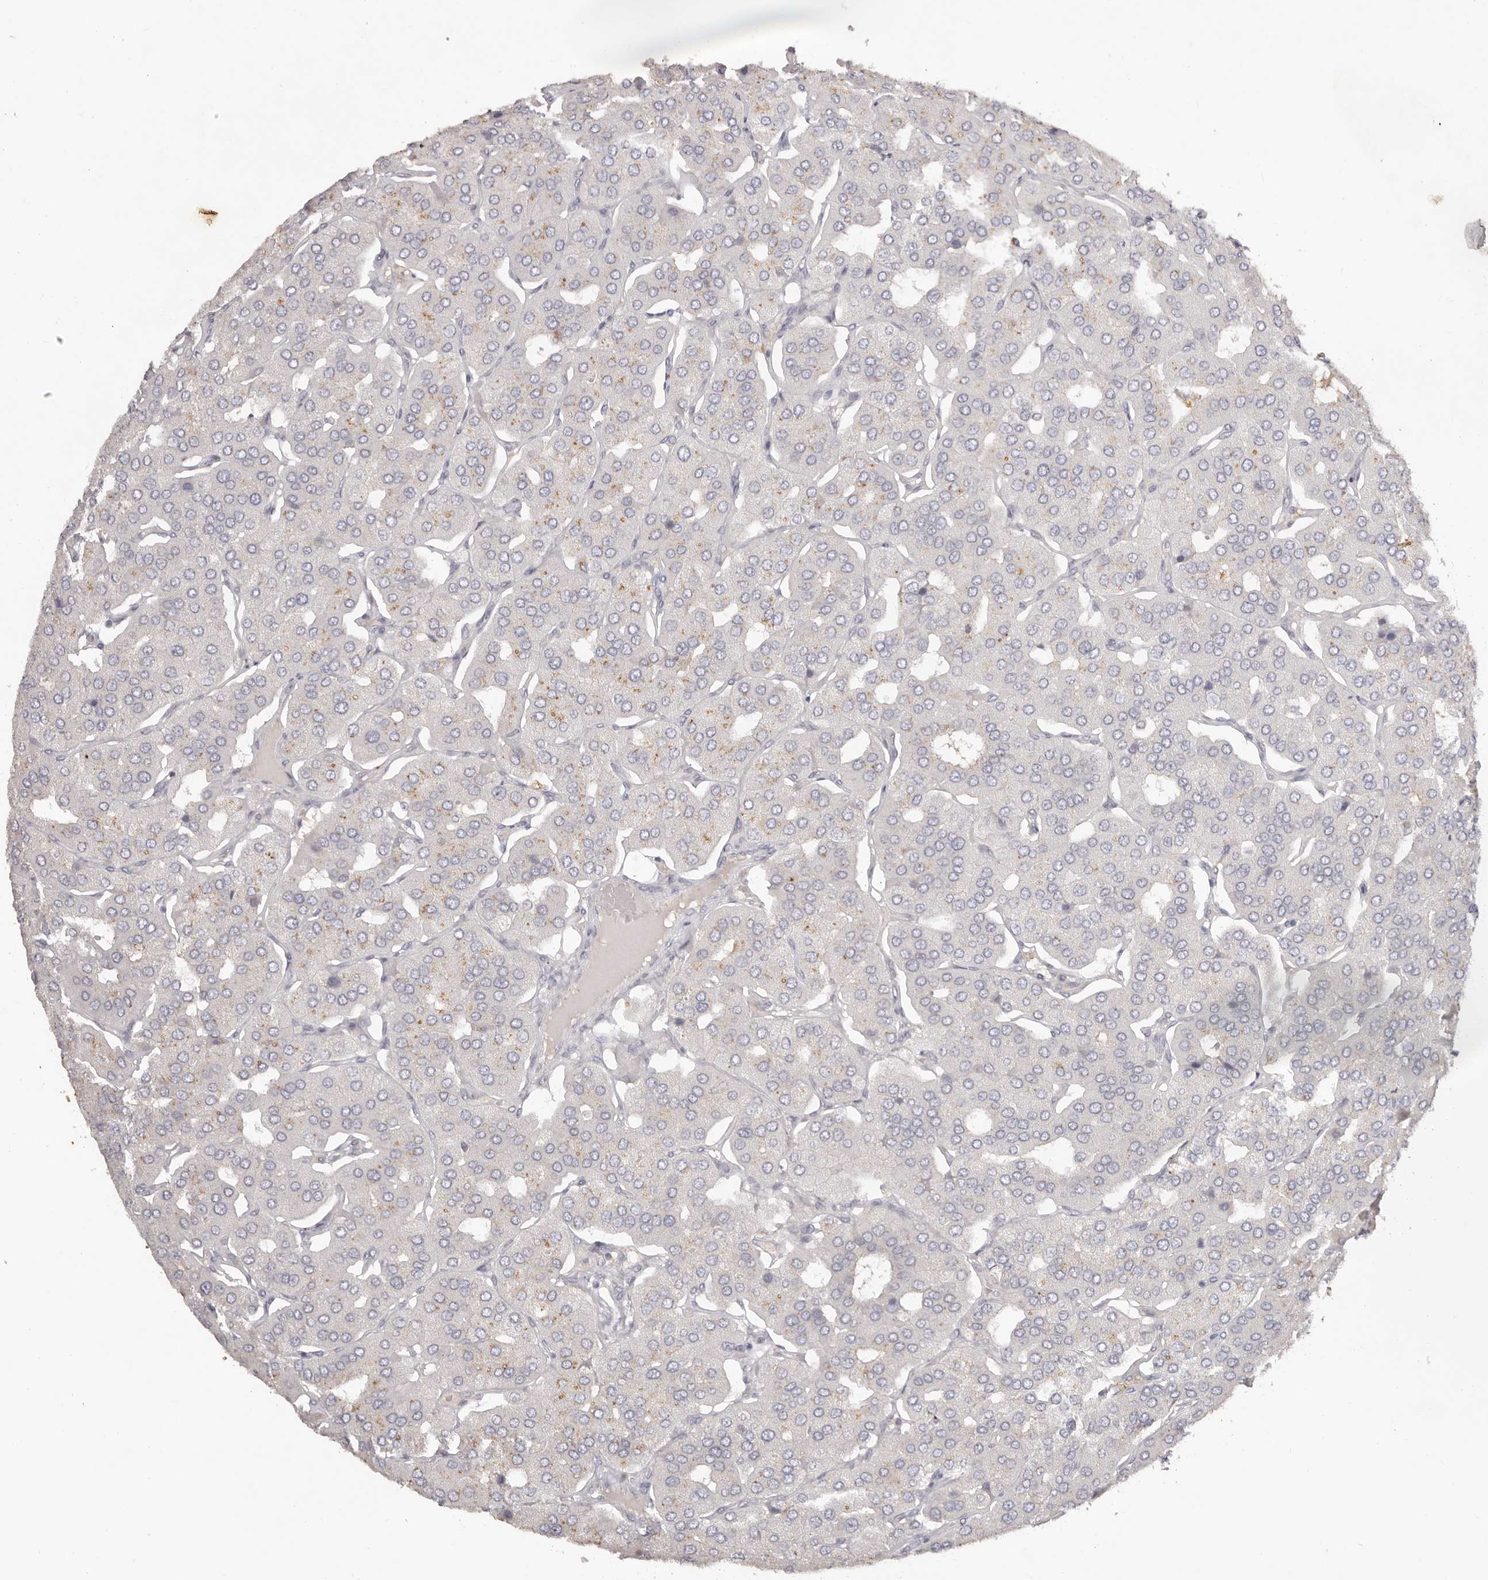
{"staining": {"intensity": "negative", "quantity": "none", "location": "none"}, "tissue": "parathyroid gland", "cell_type": "Glandular cells", "image_type": "normal", "snomed": [{"axis": "morphology", "description": "Normal tissue, NOS"}, {"axis": "morphology", "description": "Adenoma, NOS"}, {"axis": "topography", "description": "Parathyroid gland"}], "caption": "A histopathology image of human parathyroid gland is negative for staining in glandular cells. The staining is performed using DAB (3,3'-diaminobenzidine) brown chromogen with nuclei counter-stained in using hematoxylin.", "gene": "SCUBE2", "patient": {"sex": "female", "age": 86}}